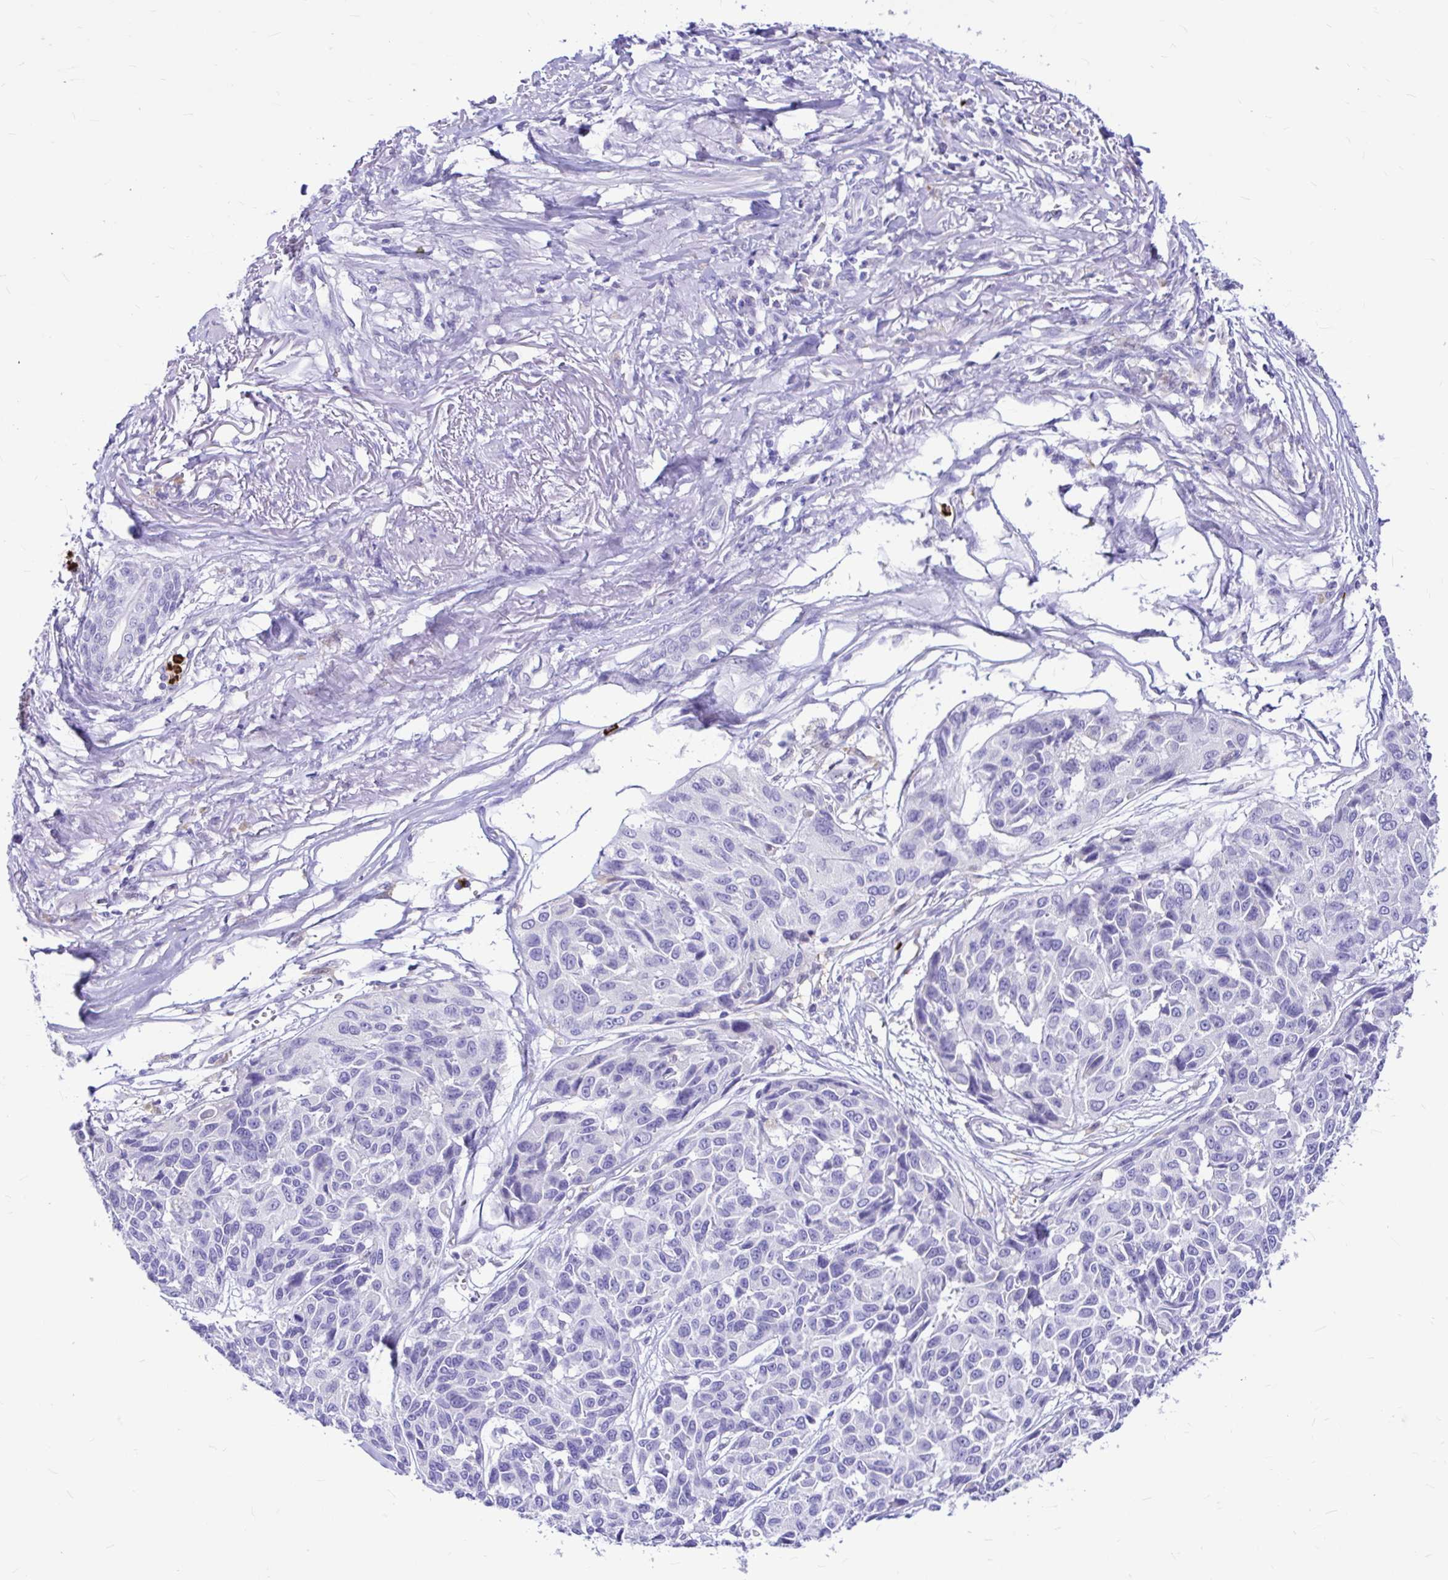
{"staining": {"intensity": "negative", "quantity": "none", "location": "none"}, "tissue": "melanoma", "cell_type": "Tumor cells", "image_type": "cancer", "snomed": [{"axis": "morphology", "description": "Malignant melanoma, NOS"}, {"axis": "topography", "description": "Skin"}], "caption": "Human malignant melanoma stained for a protein using immunohistochemistry shows no staining in tumor cells.", "gene": "CLEC1B", "patient": {"sex": "female", "age": 66}}